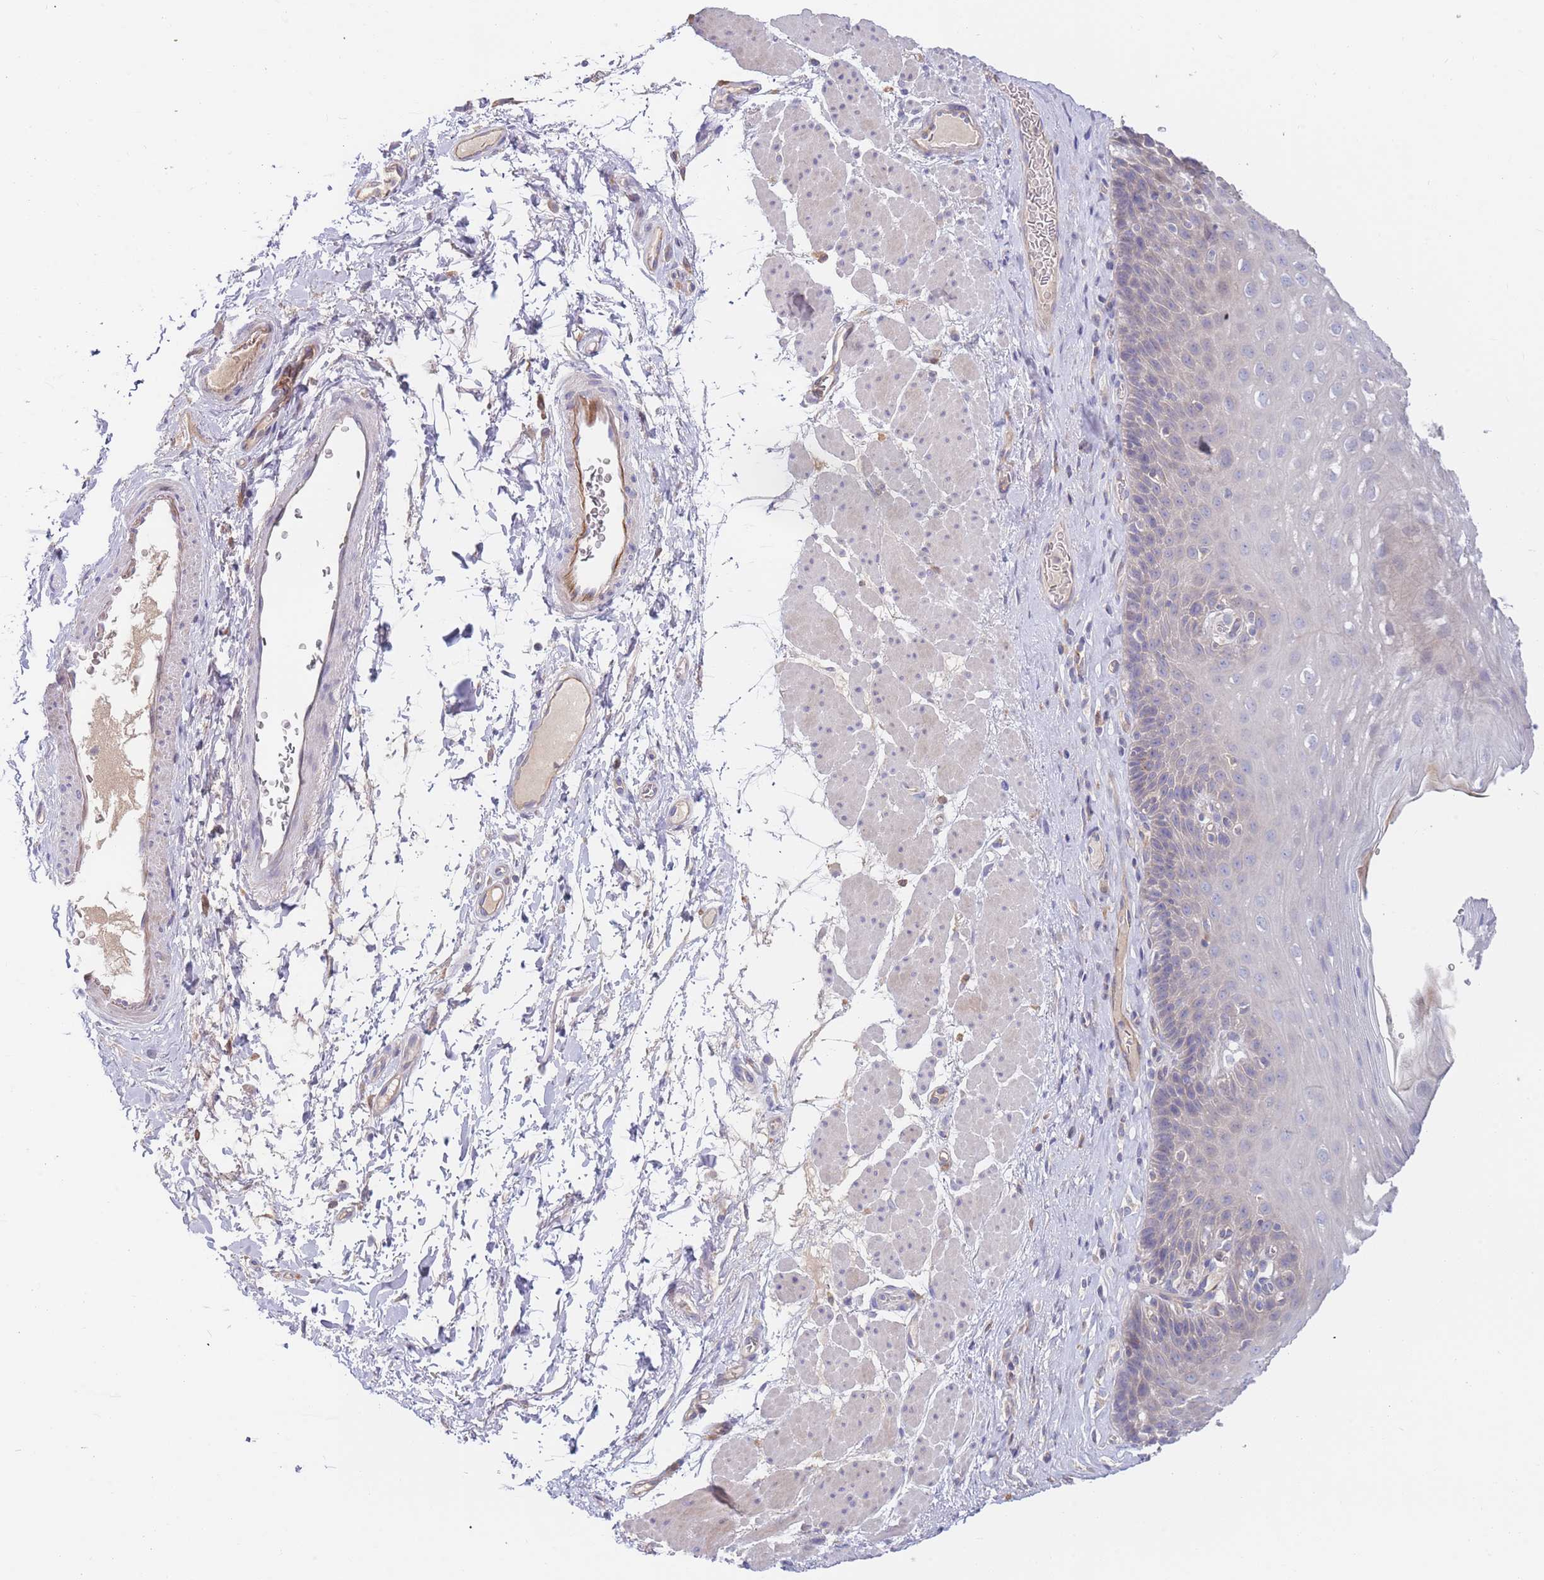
{"staining": {"intensity": "negative", "quantity": "none", "location": "none"}, "tissue": "esophagus", "cell_type": "Squamous epithelial cells", "image_type": "normal", "snomed": [{"axis": "morphology", "description": "Normal tissue, NOS"}, {"axis": "topography", "description": "Esophagus"}], "caption": "Photomicrograph shows no protein staining in squamous epithelial cells of normal esophagus. Nuclei are stained in blue.", "gene": "BORCS5", "patient": {"sex": "female", "age": 66}}